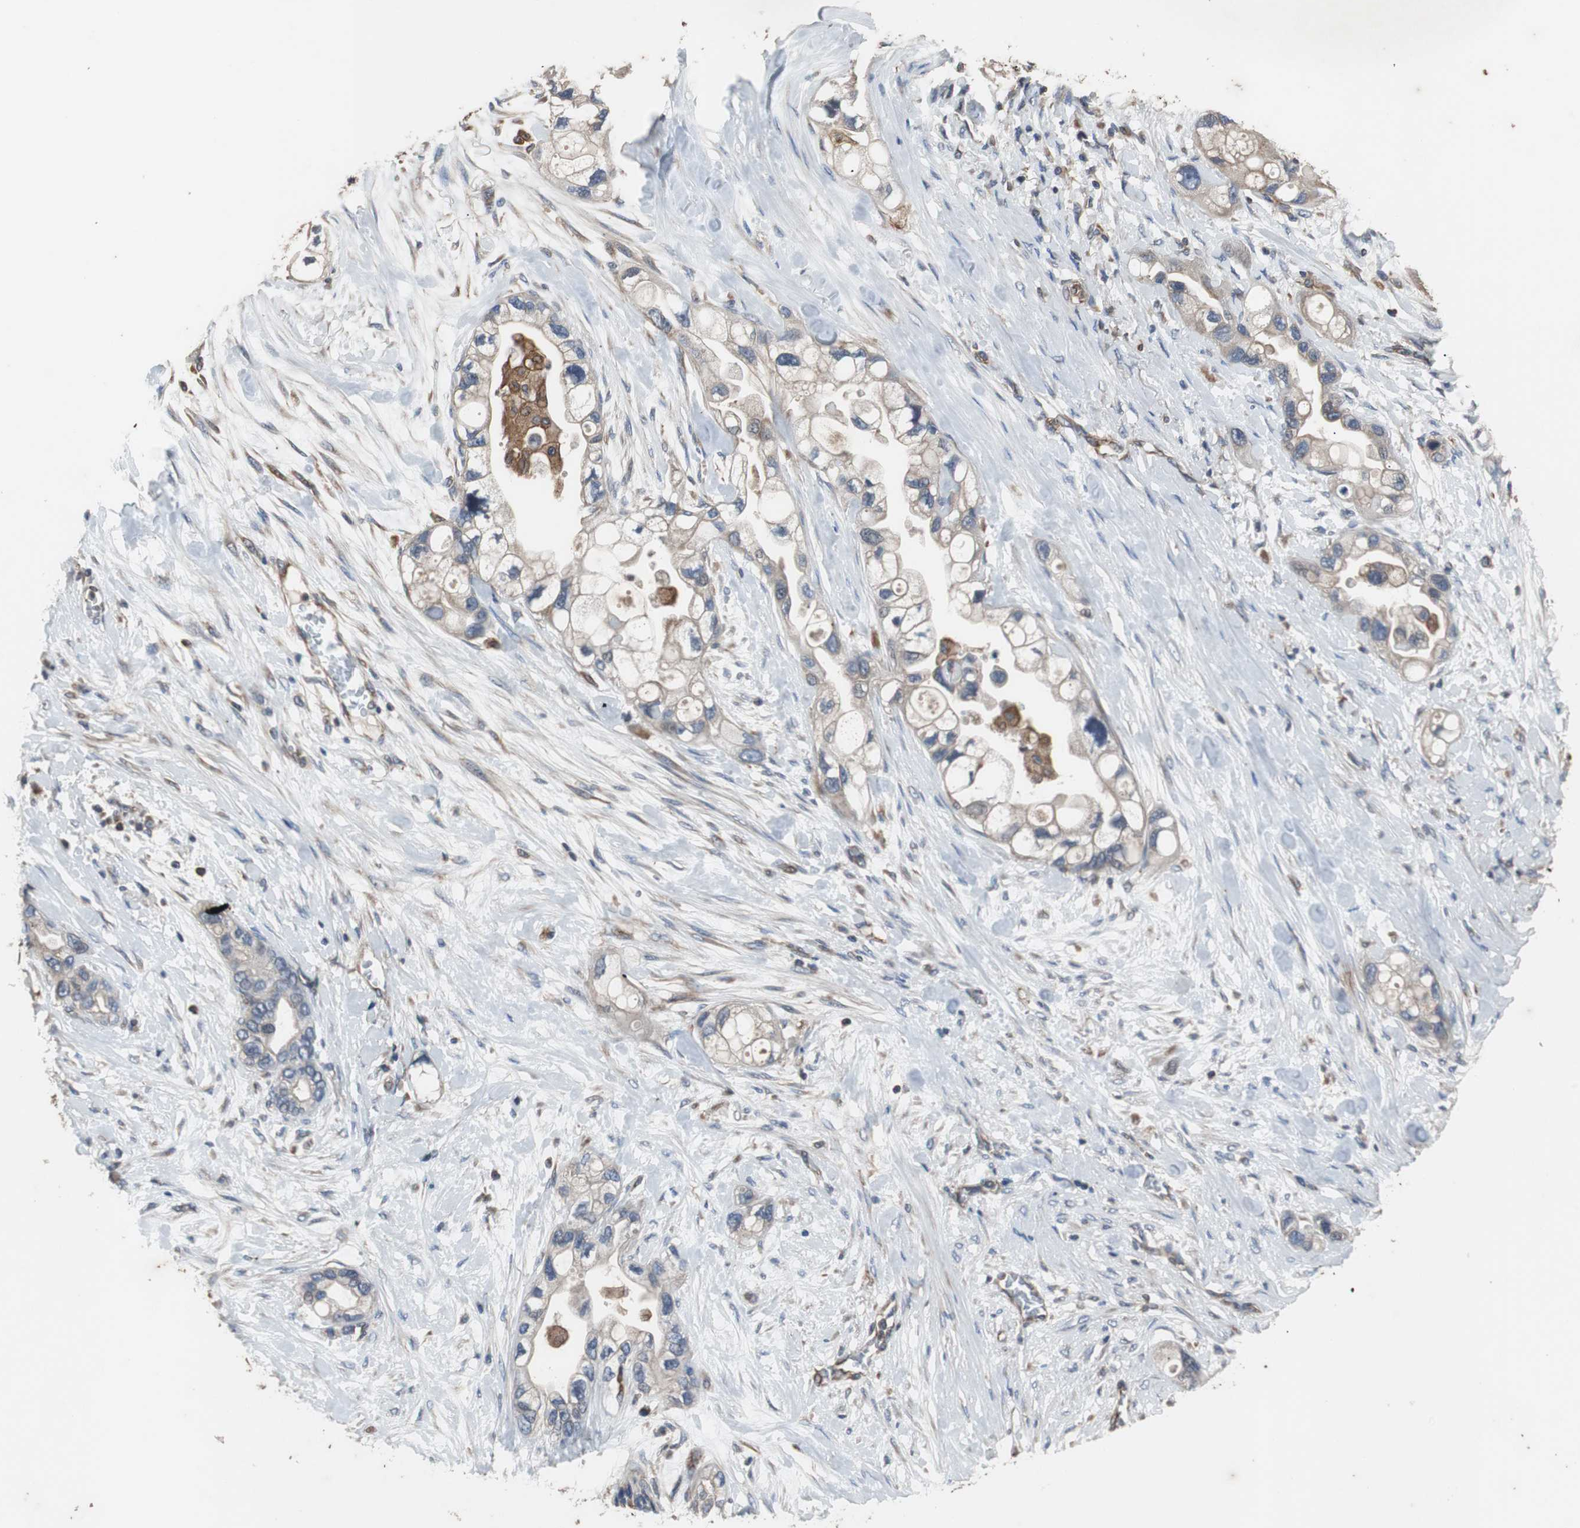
{"staining": {"intensity": "weak", "quantity": "<25%", "location": "cytoplasmic/membranous"}, "tissue": "pancreatic cancer", "cell_type": "Tumor cells", "image_type": "cancer", "snomed": [{"axis": "morphology", "description": "Adenocarcinoma, NOS"}, {"axis": "topography", "description": "Pancreas"}], "caption": "DAB immunohistochemical staining of pancreatic cancer demonstrates no significant positivity in tumor cells. The staining is performed using DAB brown chromogen with nuclei counter-stained in using hematoxylin.", "gene": "ACTR3", "patient": {"sex": "female", "age": 77}}